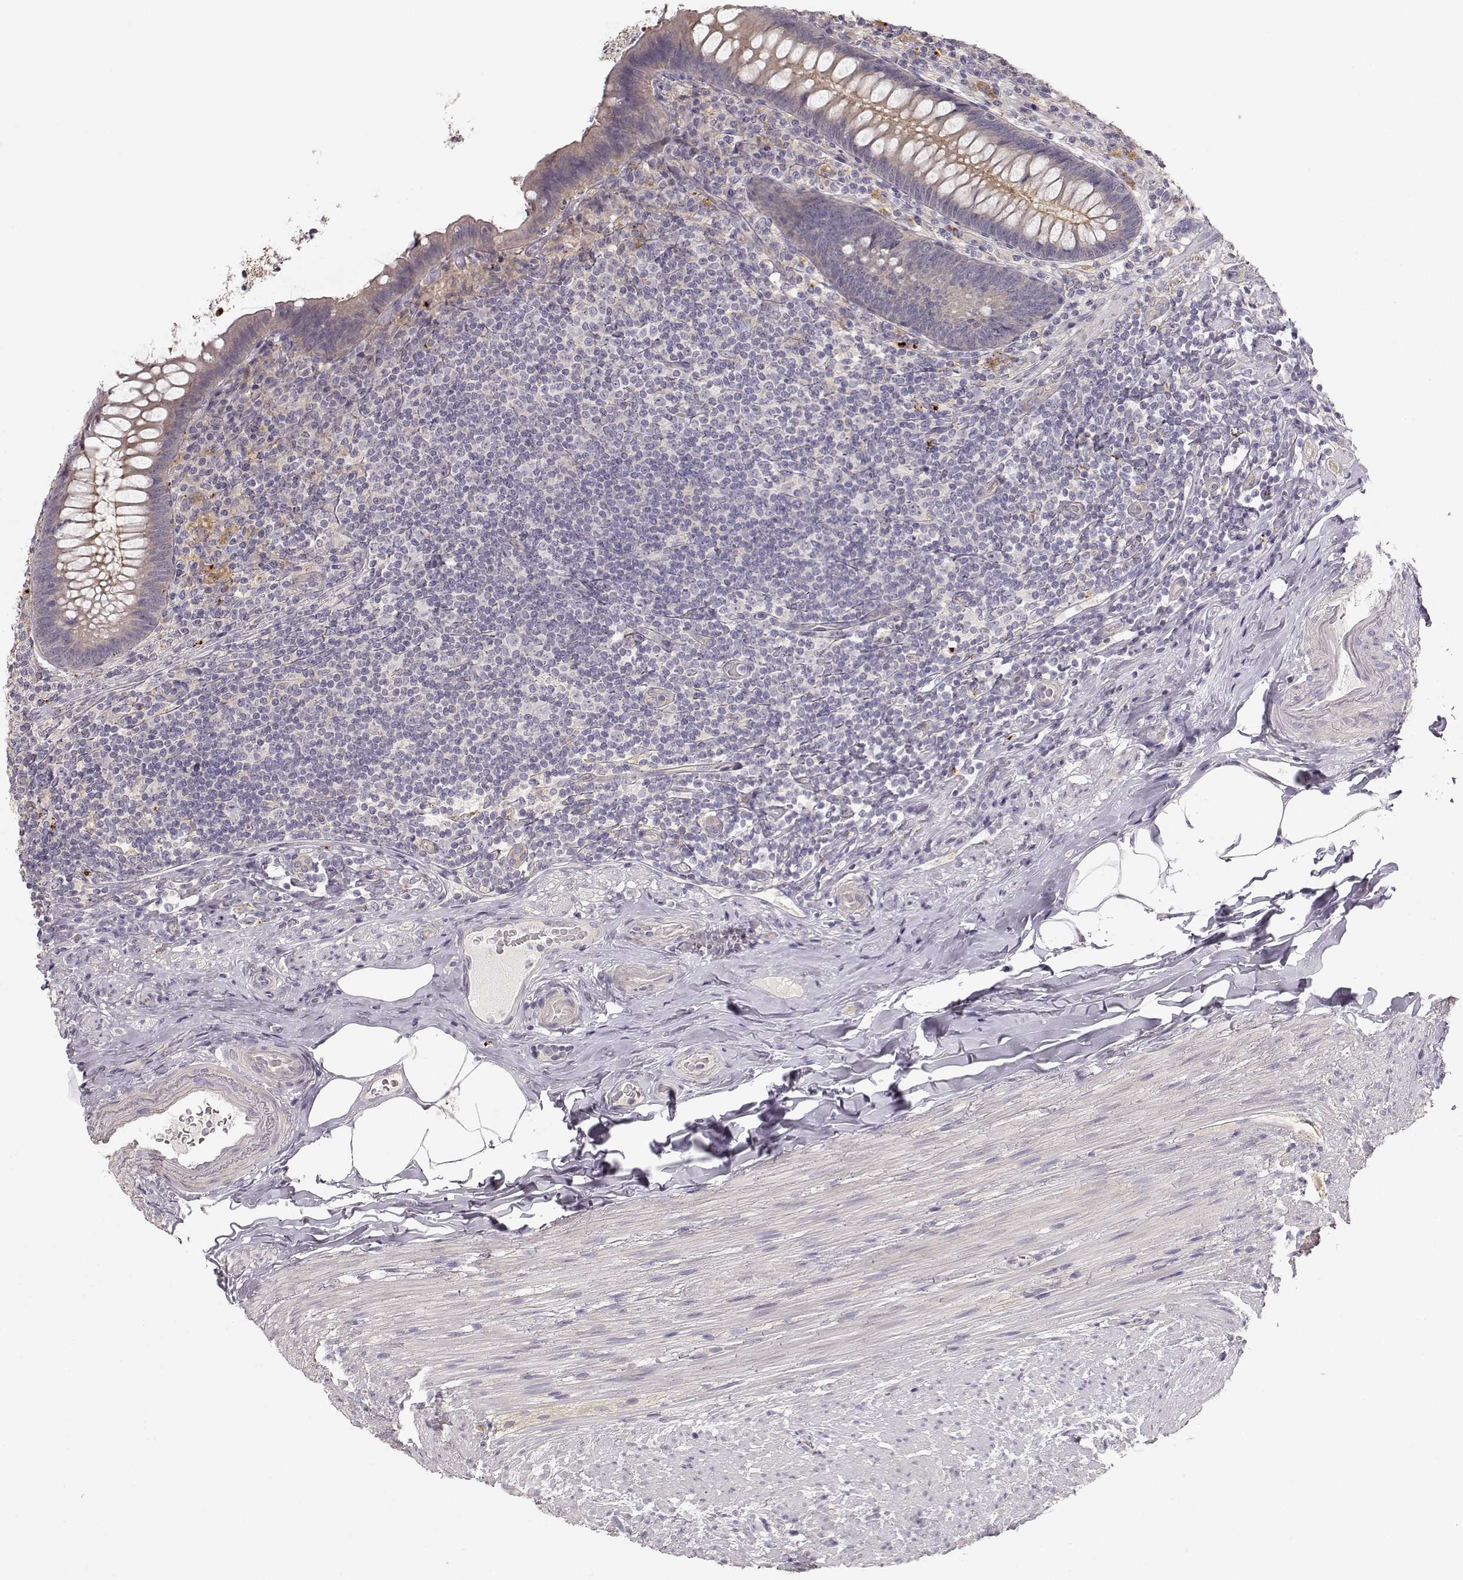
{"staining": {"intensity": "negative", "quantity": "none", "location": "none"}, "tissue": "appendix", "cell_type": "Glandular cells", "image_type": "normal", "snomed": [{"axis": "morphology", "description": "Normal tissue, NOS"}, {"axis": "topography", "description": "Appendix"}], "caption": "DAB (3,3'-diaminobenzidine) immunohistochemical staining of normal appendix displays no significant positivity in glandular cells.", "gene": "ARHGAP8", "patient": {"sex": "male", "age": 47}}